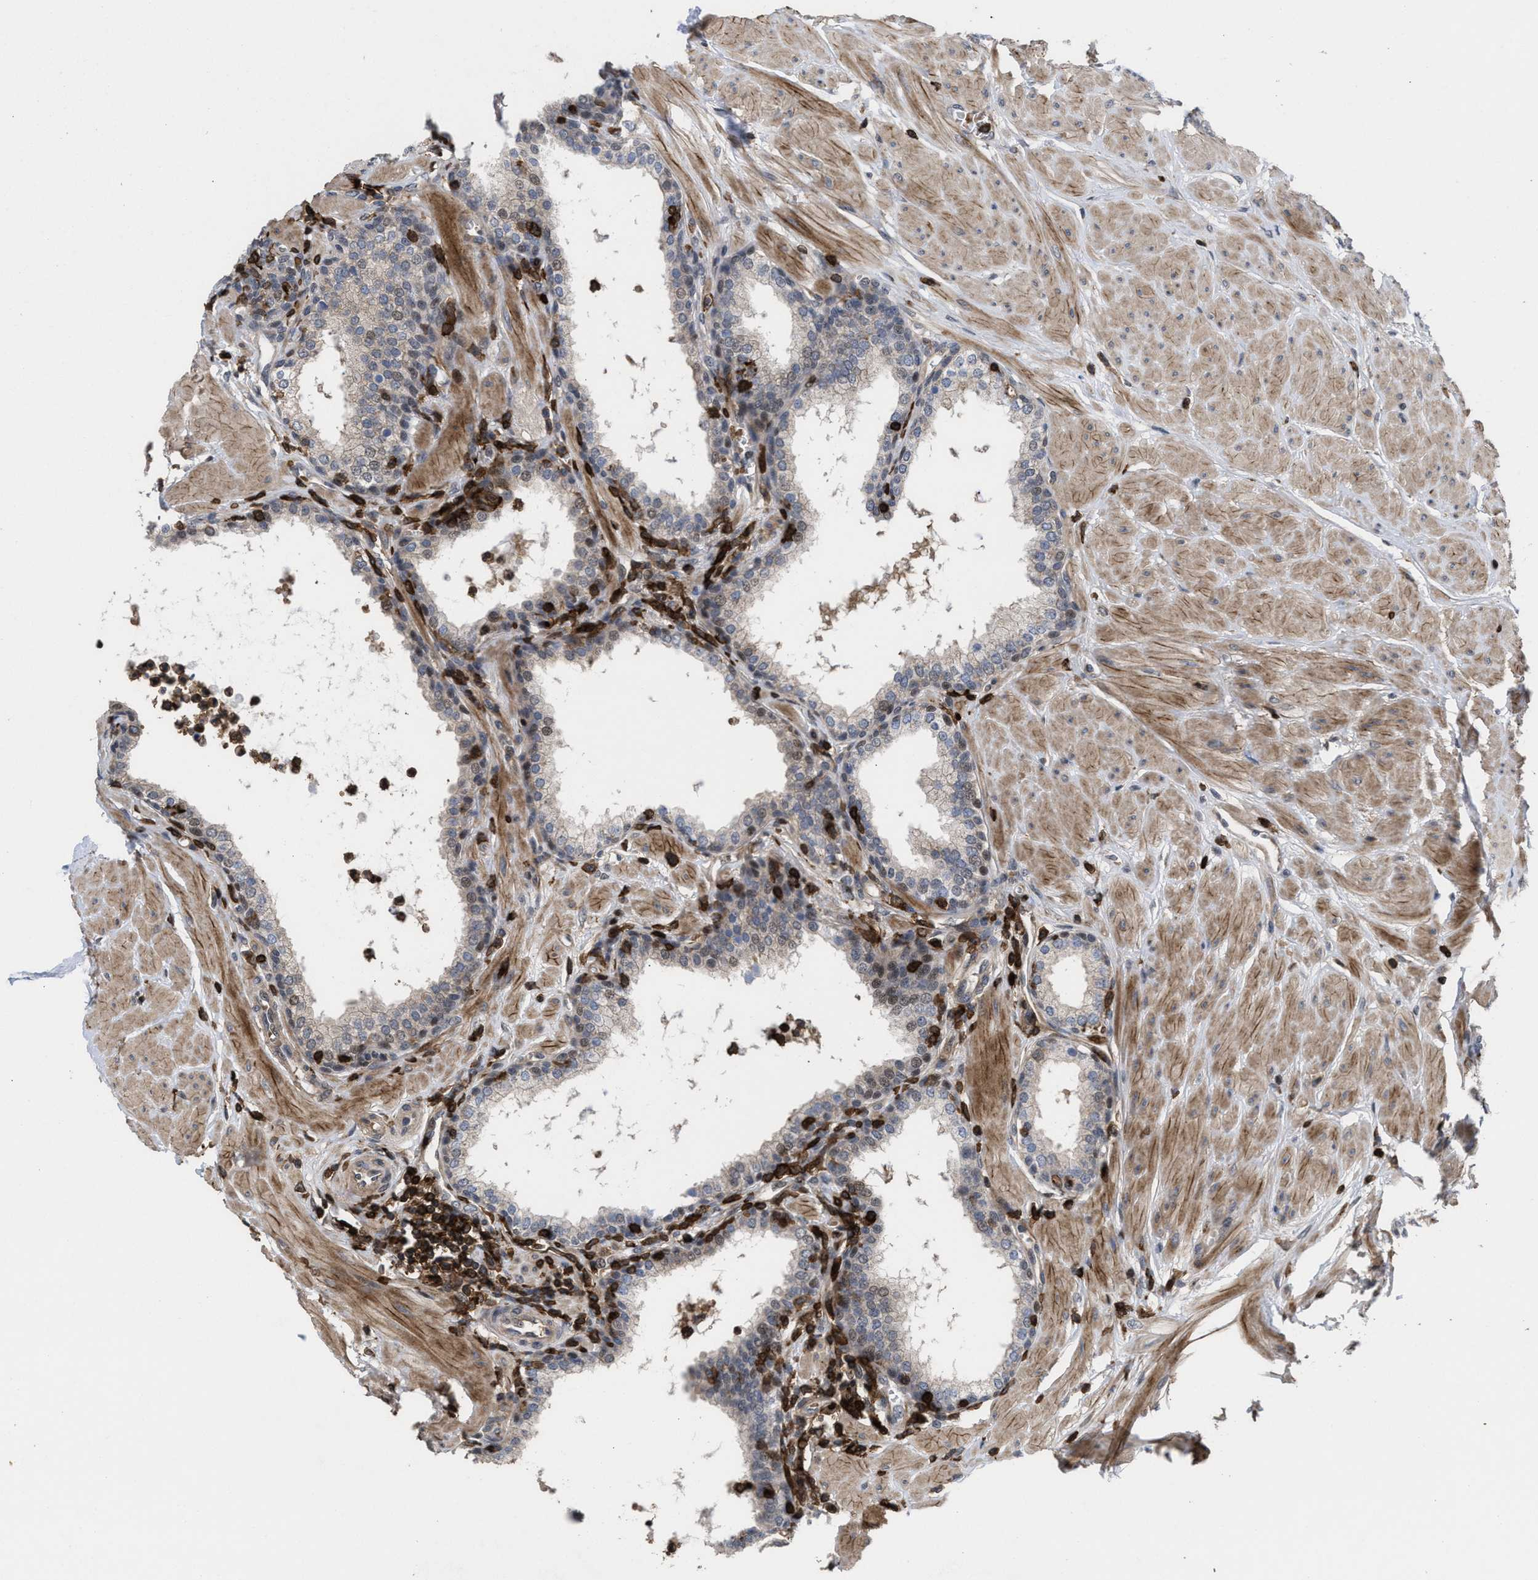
{"staining": {"intensity": "weak", "quantity": "<25%", "location": "cytoplasmic/membranous"}, "tissue": "prostate", "cell_type": "Glandular cells", "image_type": "normal", "snomed": [{"axis": "morphology", "description": "Normal tissue, NOS"}, {"axis": "topography", "description": "Prostate"}], "caption": "DAB immunohistochemical staining of normal human prostate shows no significant positivity in glandular cells. (DAB (3,3'-diaminobenzidine) IHC with hematoxylin counter stain).", "gene": "PTPRE", "patient": {"sex": "male", "age": 51}}